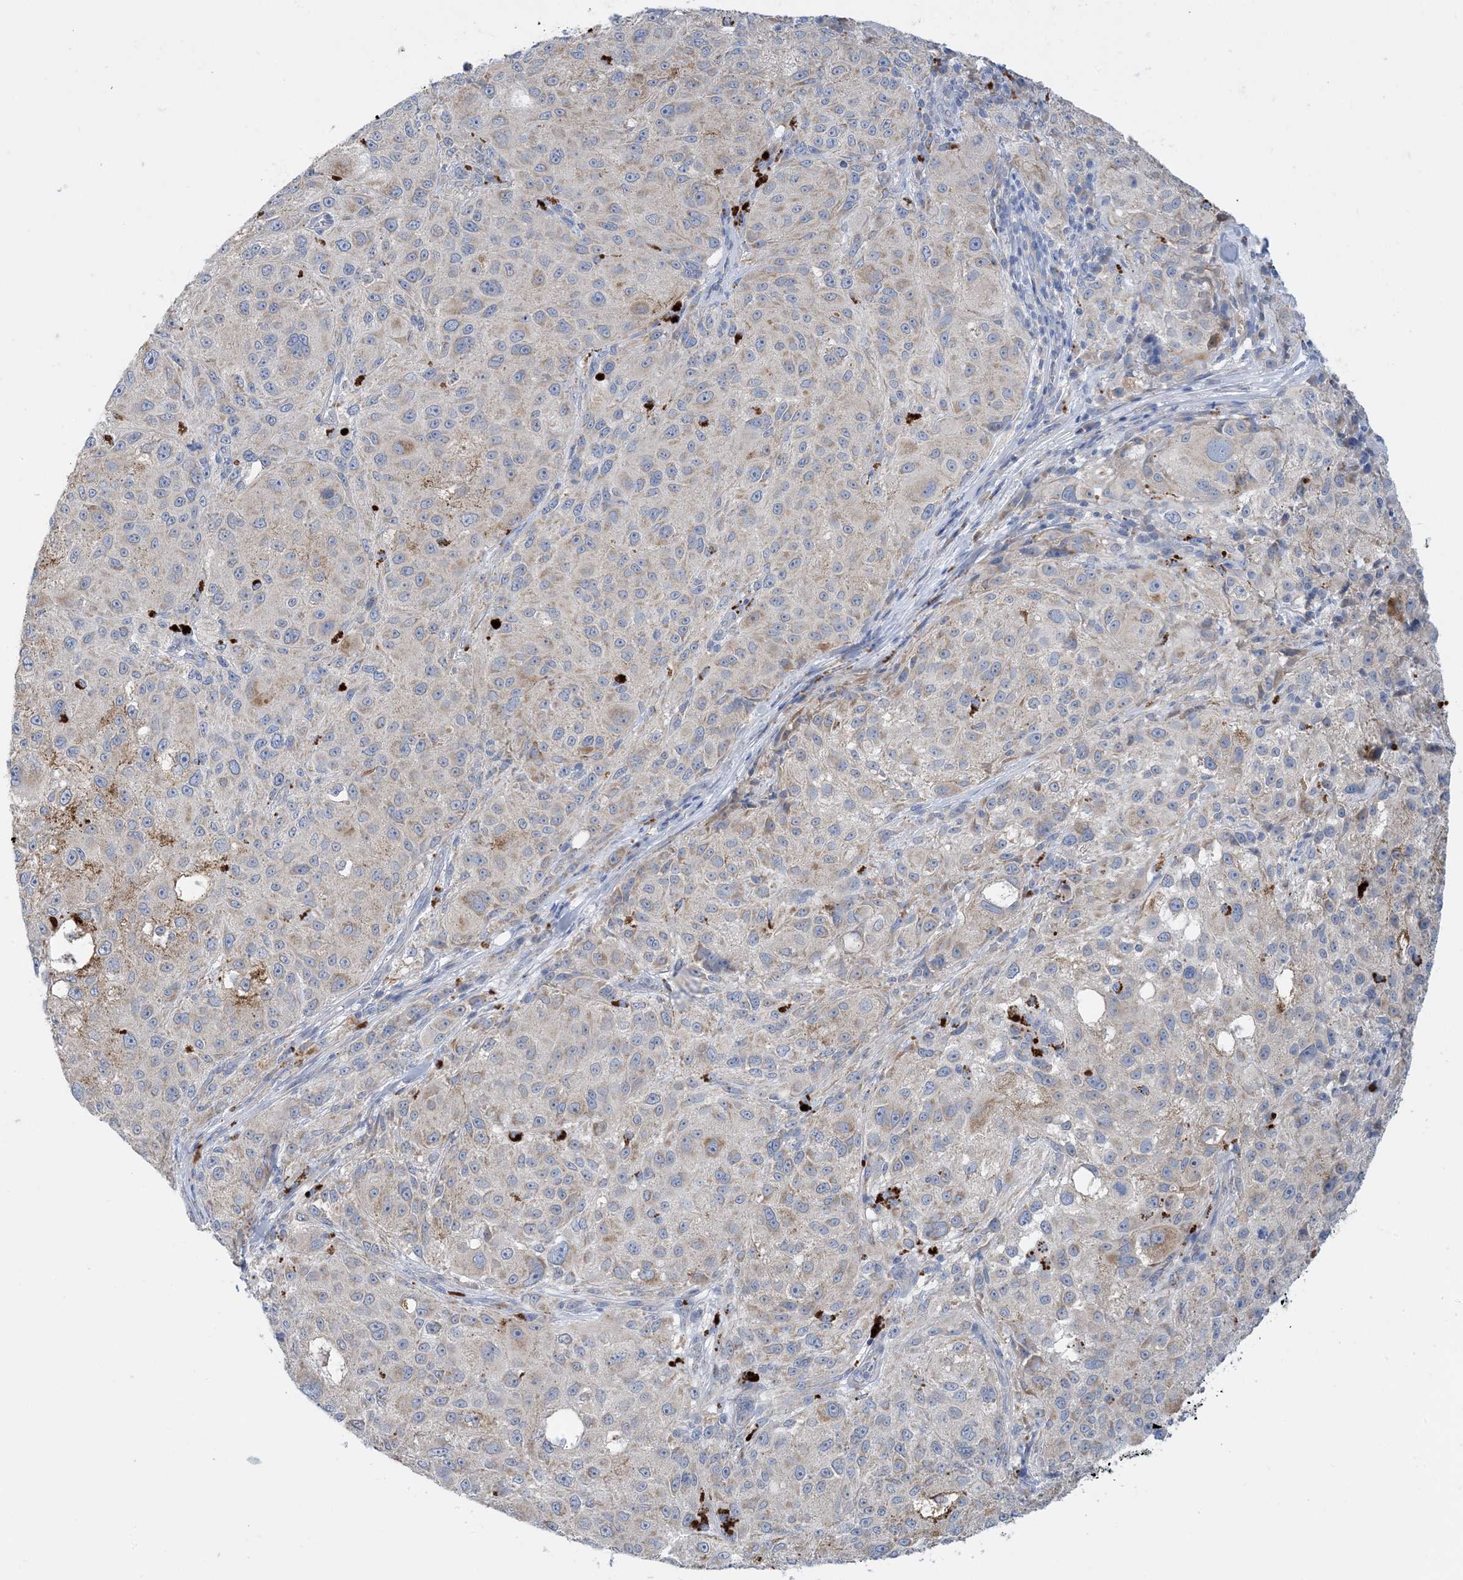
{"staining": {"intensity": "negative", "quantity": "none", "location": "none"}, "tissue": "melanoma", "cell_type": "Tumor cells", "image_type": "cancer", "snomed": [{"axis": "morphology", "description": "Necrosis, NOS"}, {"axis": "morphology", "description": "Malignant melanoma, NOS"}, {"axis": "topography", "description": "Skin"}], "caption": "High power microscopy histopathology image of an immunohistochemistry (IHC) photomicrograph of melanoma, revealing no significant expression in tumor cells.", "gene": "ZCCHC18", "patient": {"sex": "female", "age": 87}}